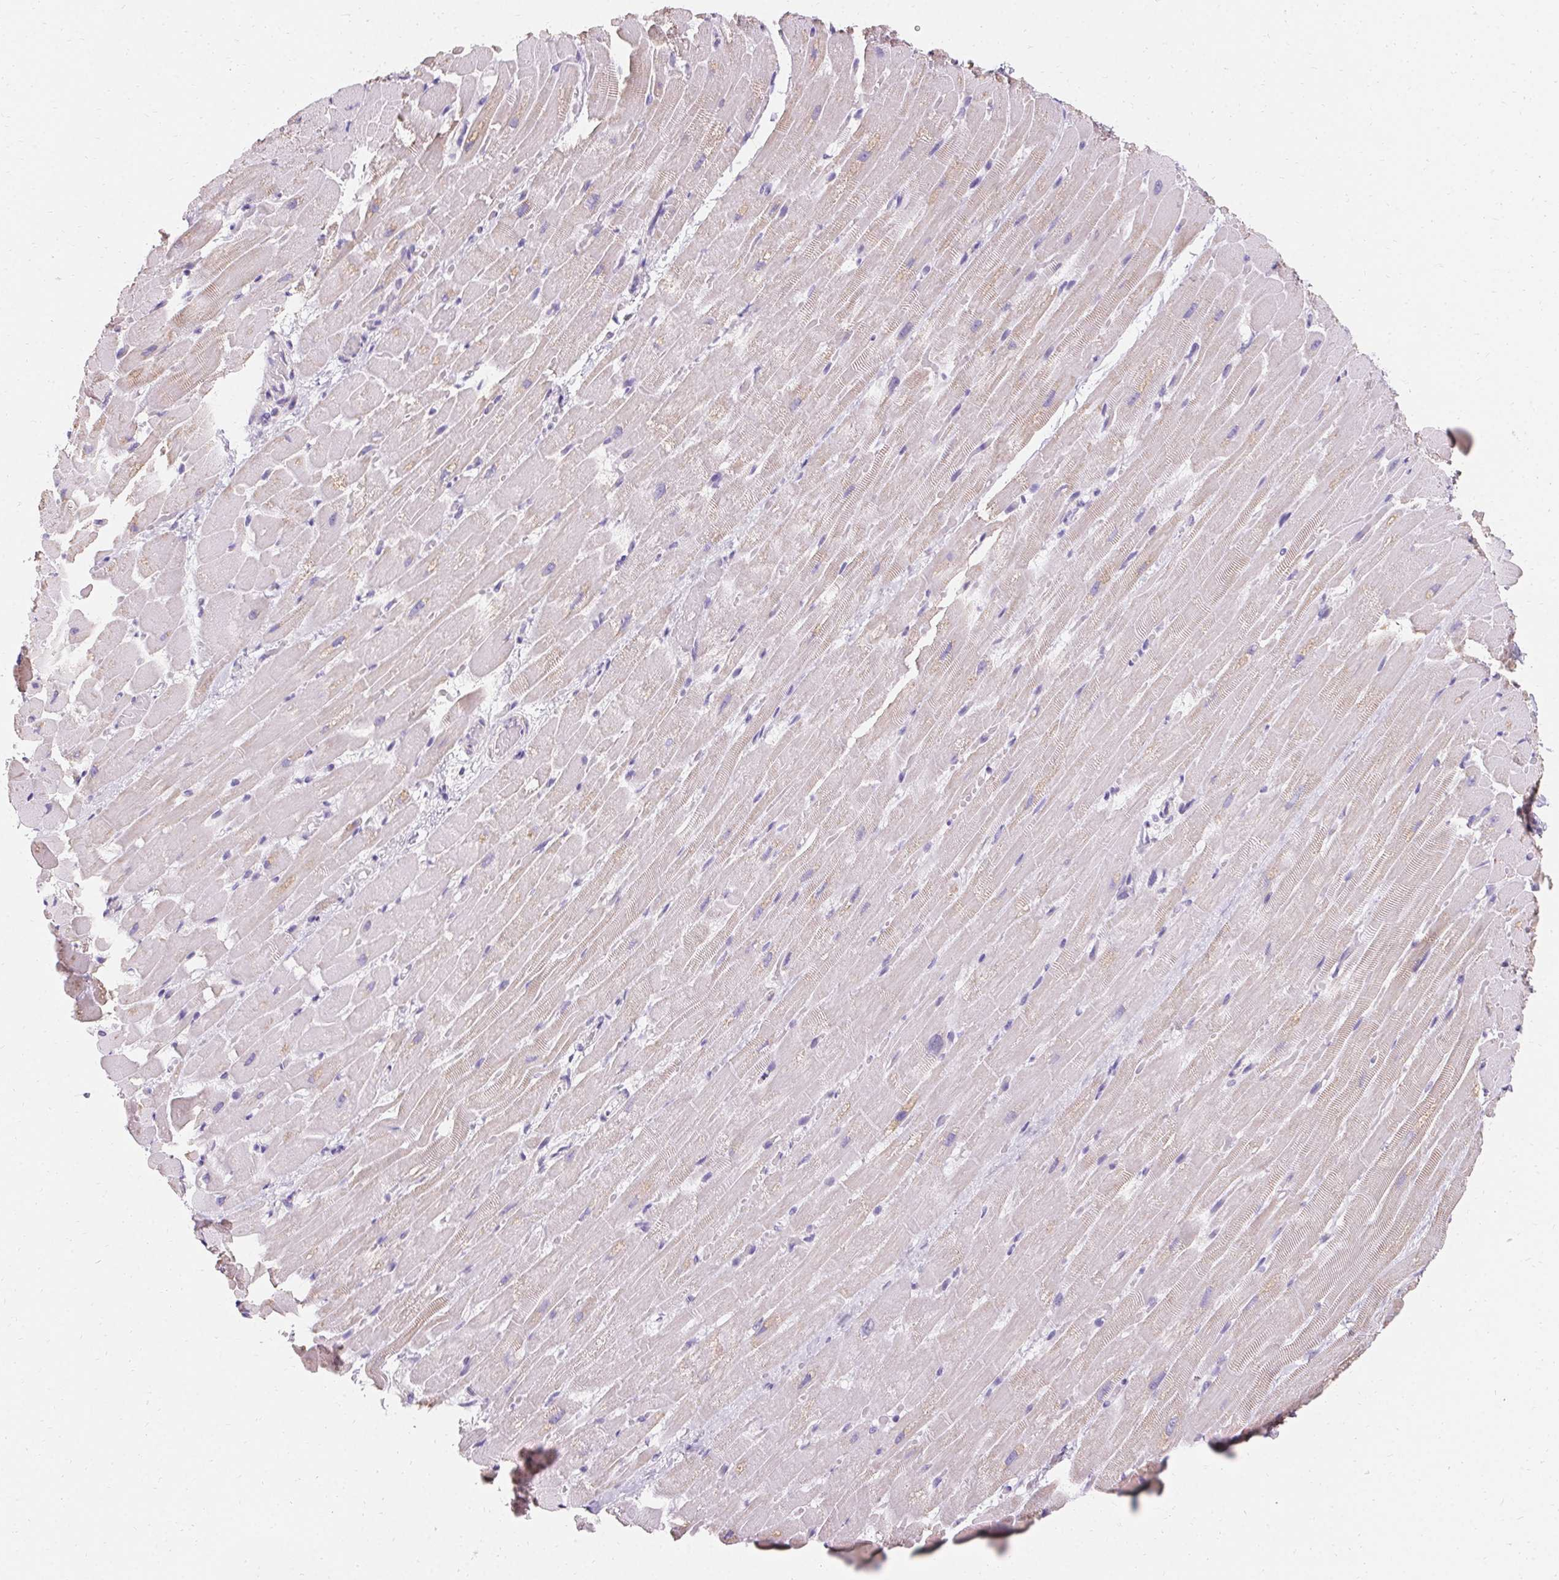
{"staining": {"intensity": "weak", "quantity": "<25%", "location": "cytoplasmic/membranous"}, "tissue": "heart muscle", "cell_type": "Cardiomyocytes", "image_type": "normal", "snomed": [{"axis": "morphology", "description": "Normal tissue, NOS"}, {"axis": "topography", "description": "Heart"}], "caption": "A micrograph of heart muscle stained for a protein displays no brown staining in cardiomyocytes. The staining is performed using DAB brown chromogen with nuclei counter-stained in using hematoxylin.", "gene": "ASGR2", "patient": {"sex": "male", "age": 37}}